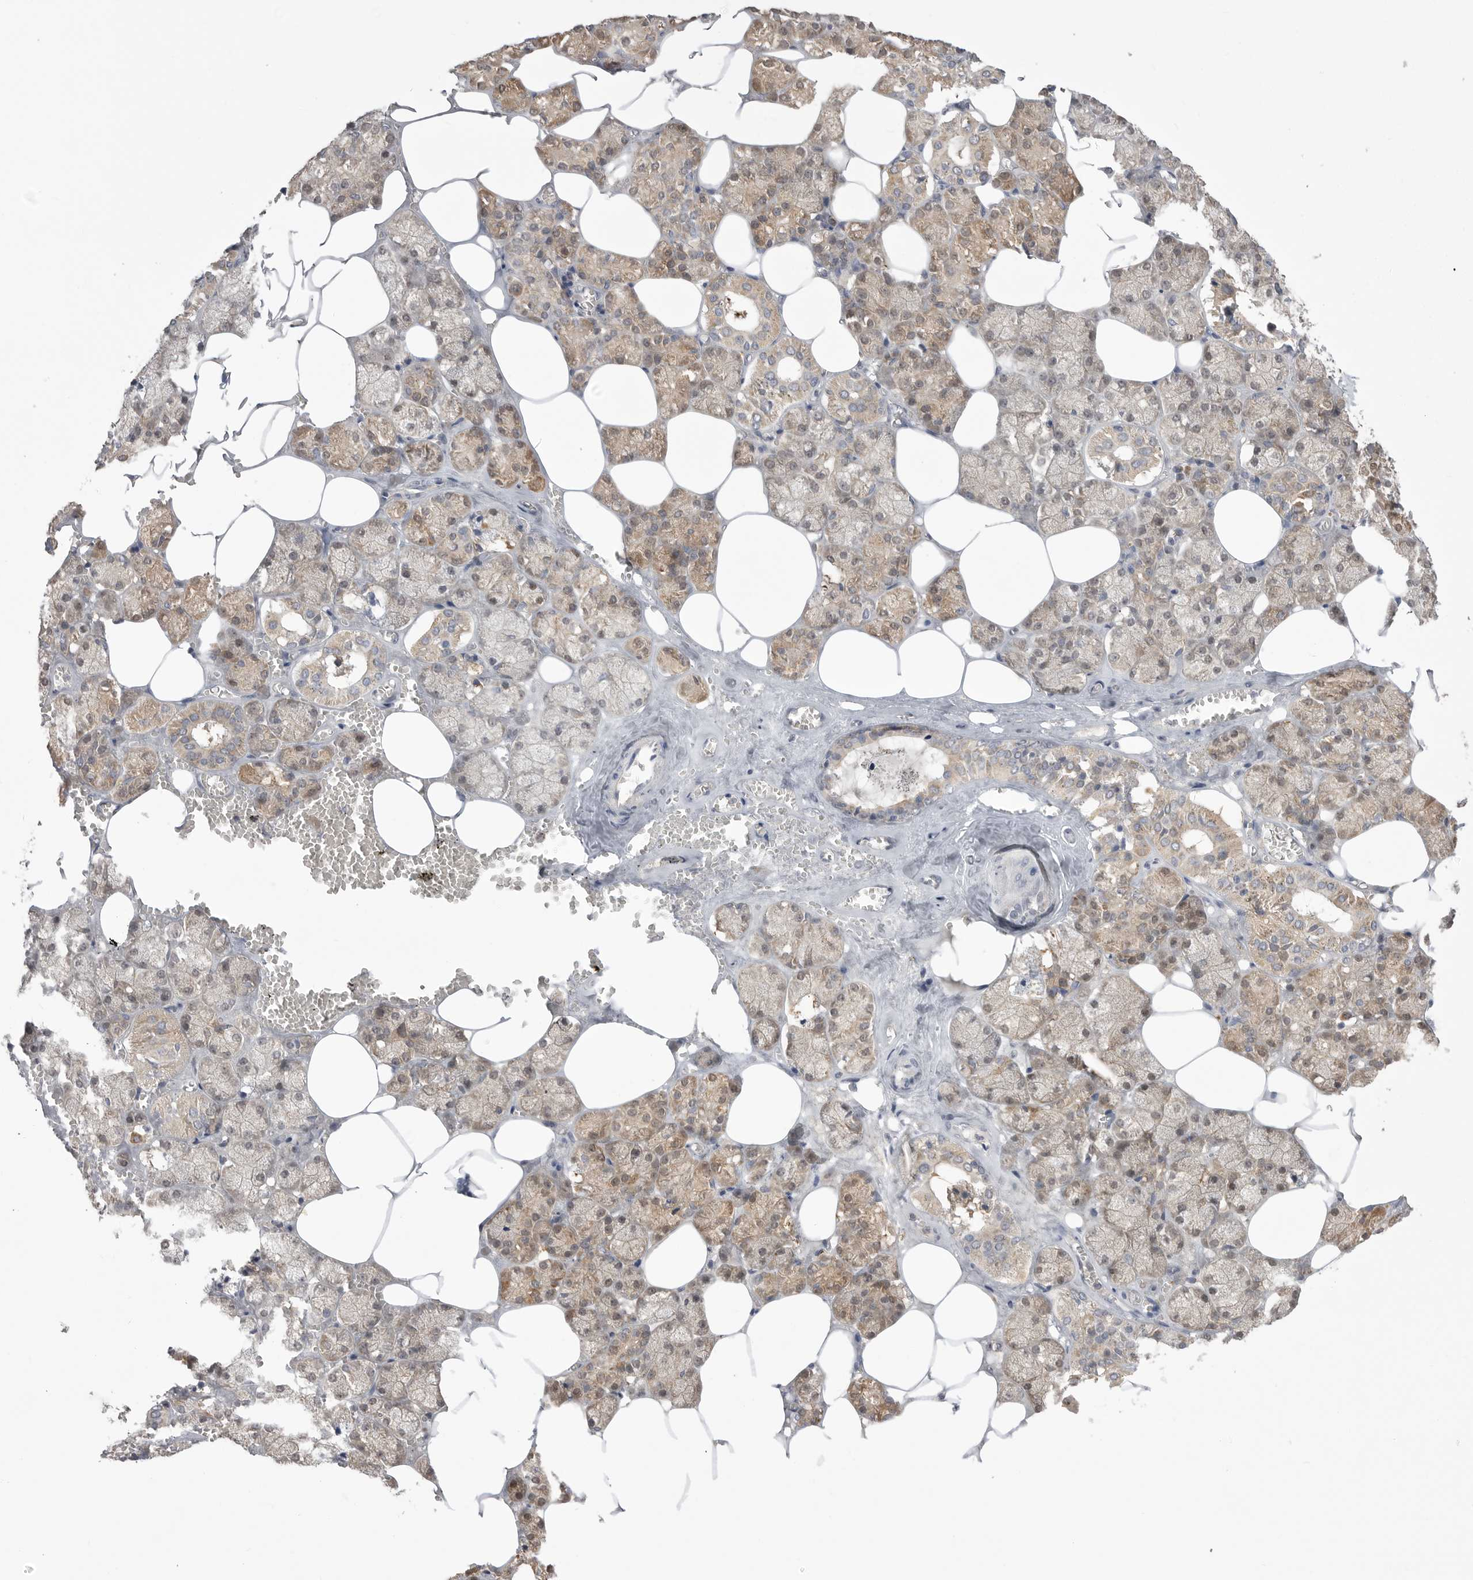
{"staining": {"intensity": "moderate", "quantity": ">75%", "location": "cytoplasmic/membranous"}, "tissue": "salivary gland", "cell_type": "Glandular cells", "image_type": "normal", "snomed": [{"axis": "morphology", "description": "Normal tissue, NOS"}, {"axis": "topography", "description": "Salivary gland"}], "caption": "This is a histology image of immunohistochemistry (IHC) staining of unremarkable salivary gland, which shows moderate expression in the cytoplasmic/membranous of glandular cells.", "gene": "KYAT3", "patient": {"sex": "male", "age": 62}}